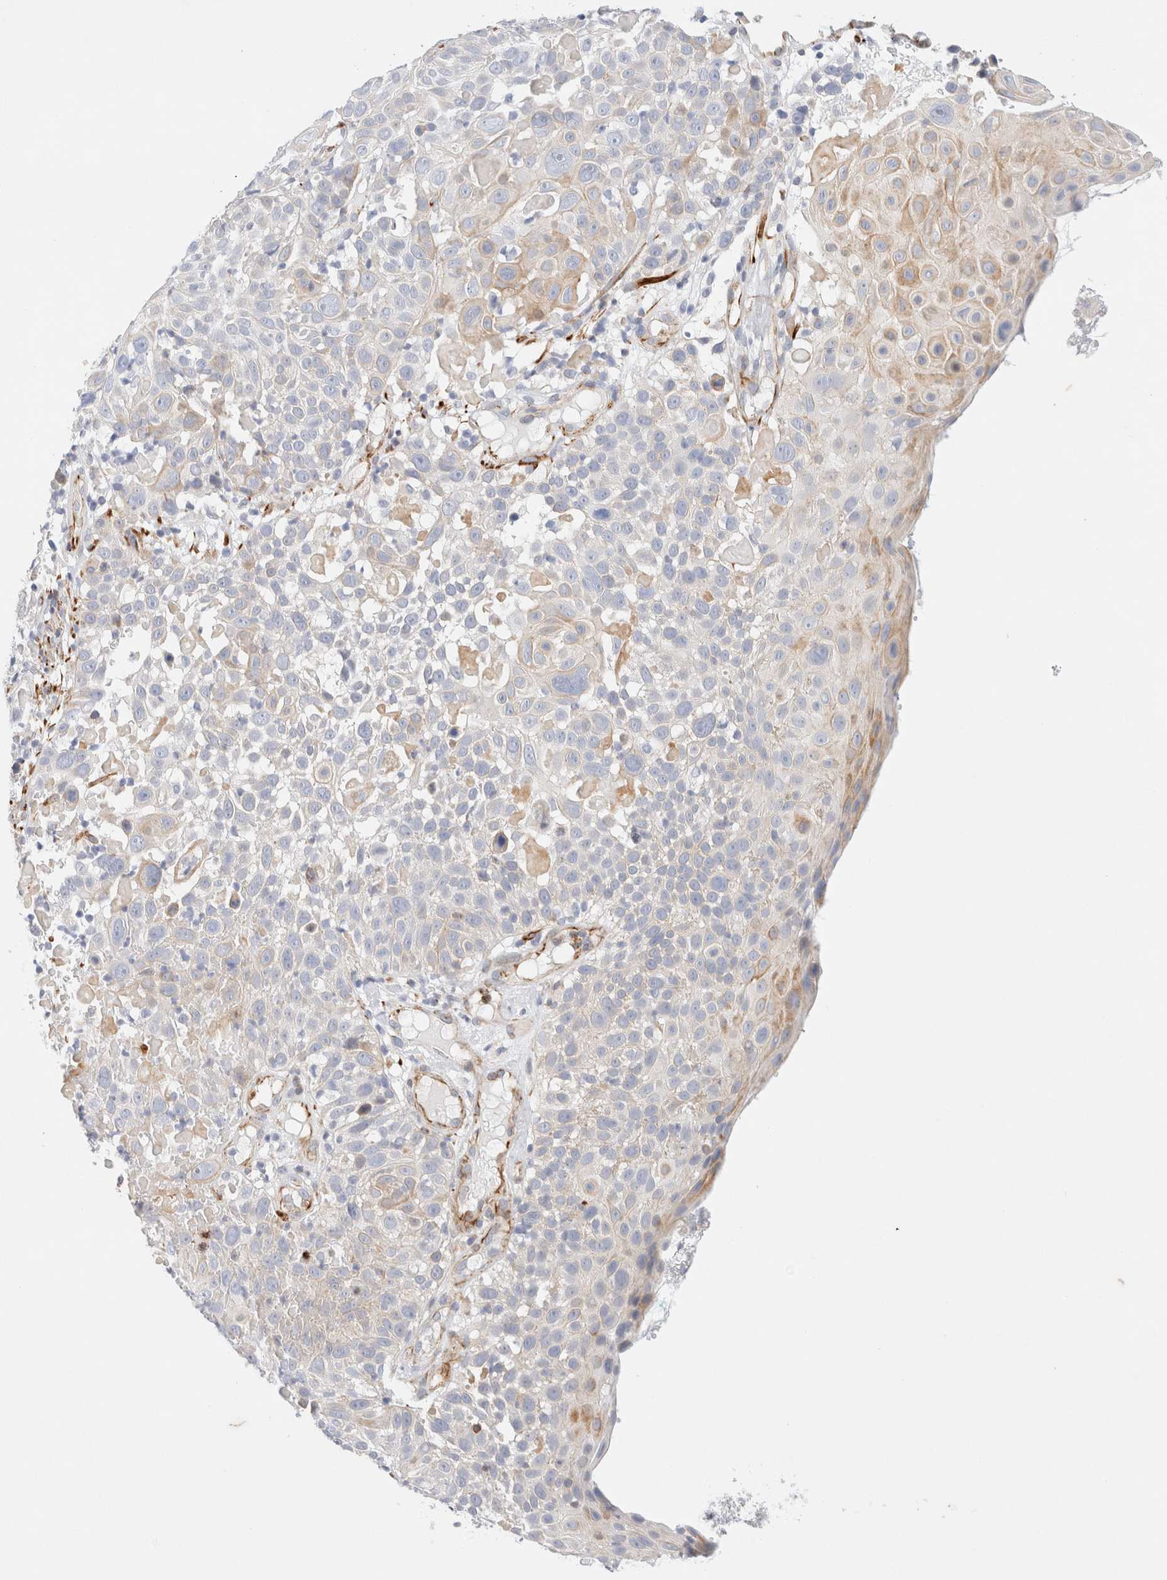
{"staining": {"intensity": "negative", "quantity": "none", "location": "none"}, "tissue": "cervical cancer", "cell_type": "Tumor cells", "image_type": "cancer", "snomed": [{"axis": "morphology", "description": "Squamous cell carcinoma, NOS"}, {"axis": "topography", "description": "Cervix"}], "caption": "Immunohistochemistry (IHC) histopathology image of neoplastic tissue: squamous cell carcinoma (cervical) stained with DAB (3,3'-diaminobenzidine) displays no significant protein staining in tumor cells.", "gene": "SLC25A48", "patient": {"sex": "female", "age": 74}}